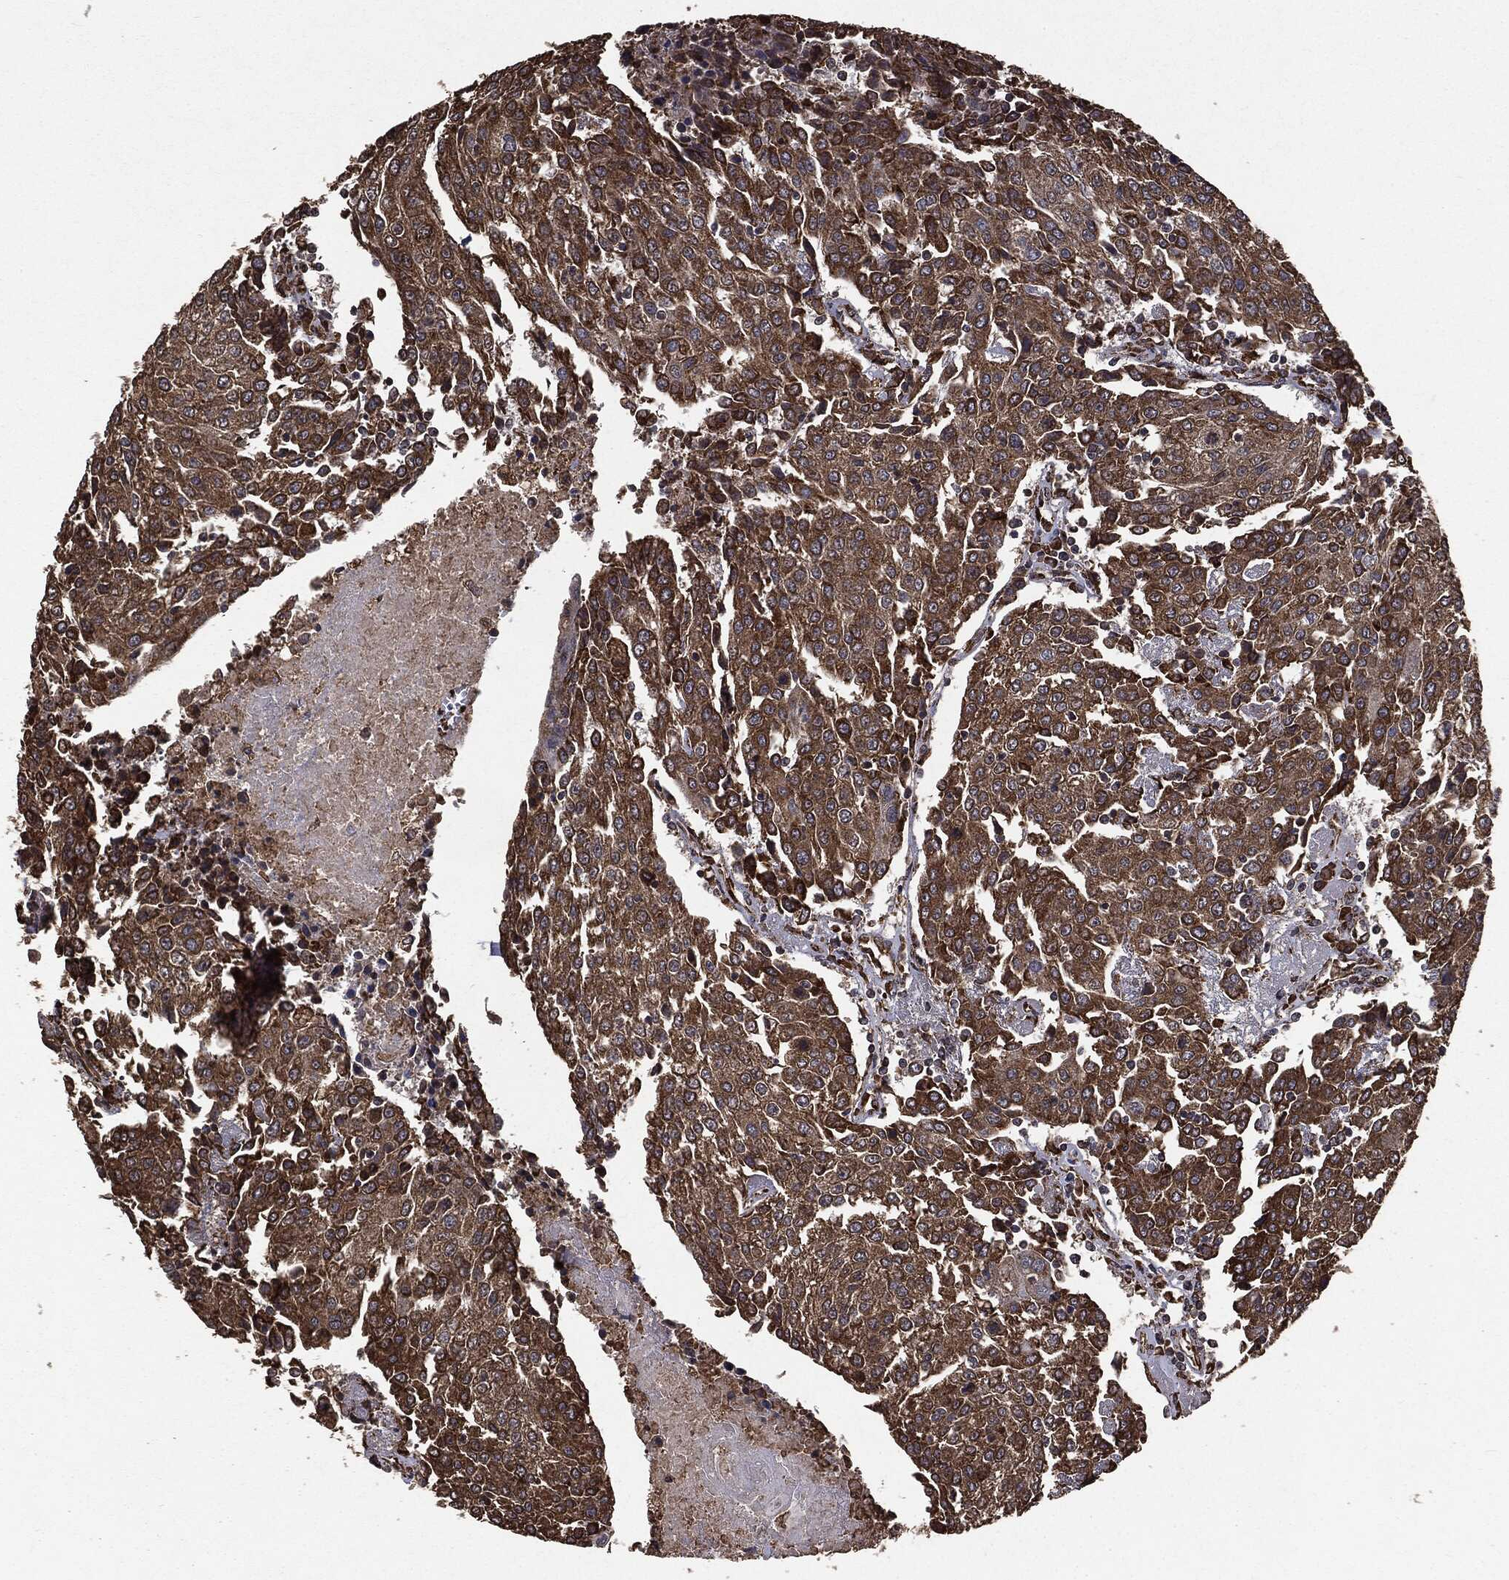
{"staining": {"intensity": "strong", "quantity": ">75%", "location": "cytoplasmic/membranous"}, "tissue": "urothelial cancer", "cell_type": "Tumor cells", "image_type": "cancer", "snomed": [{"axis": "morphology", "description": "Urothelial carcinoma, High grade"}, {"axis": "topography", "description": "Urinary bladder"}], "caption": "This is an image of immunohistochemistry staining of urothelial cancer, which shows strong positivity in the cytoplasmic/membranous of tumor cells.", "gene": "MTOR", "patient": {"sex": "female", "age": 85}}